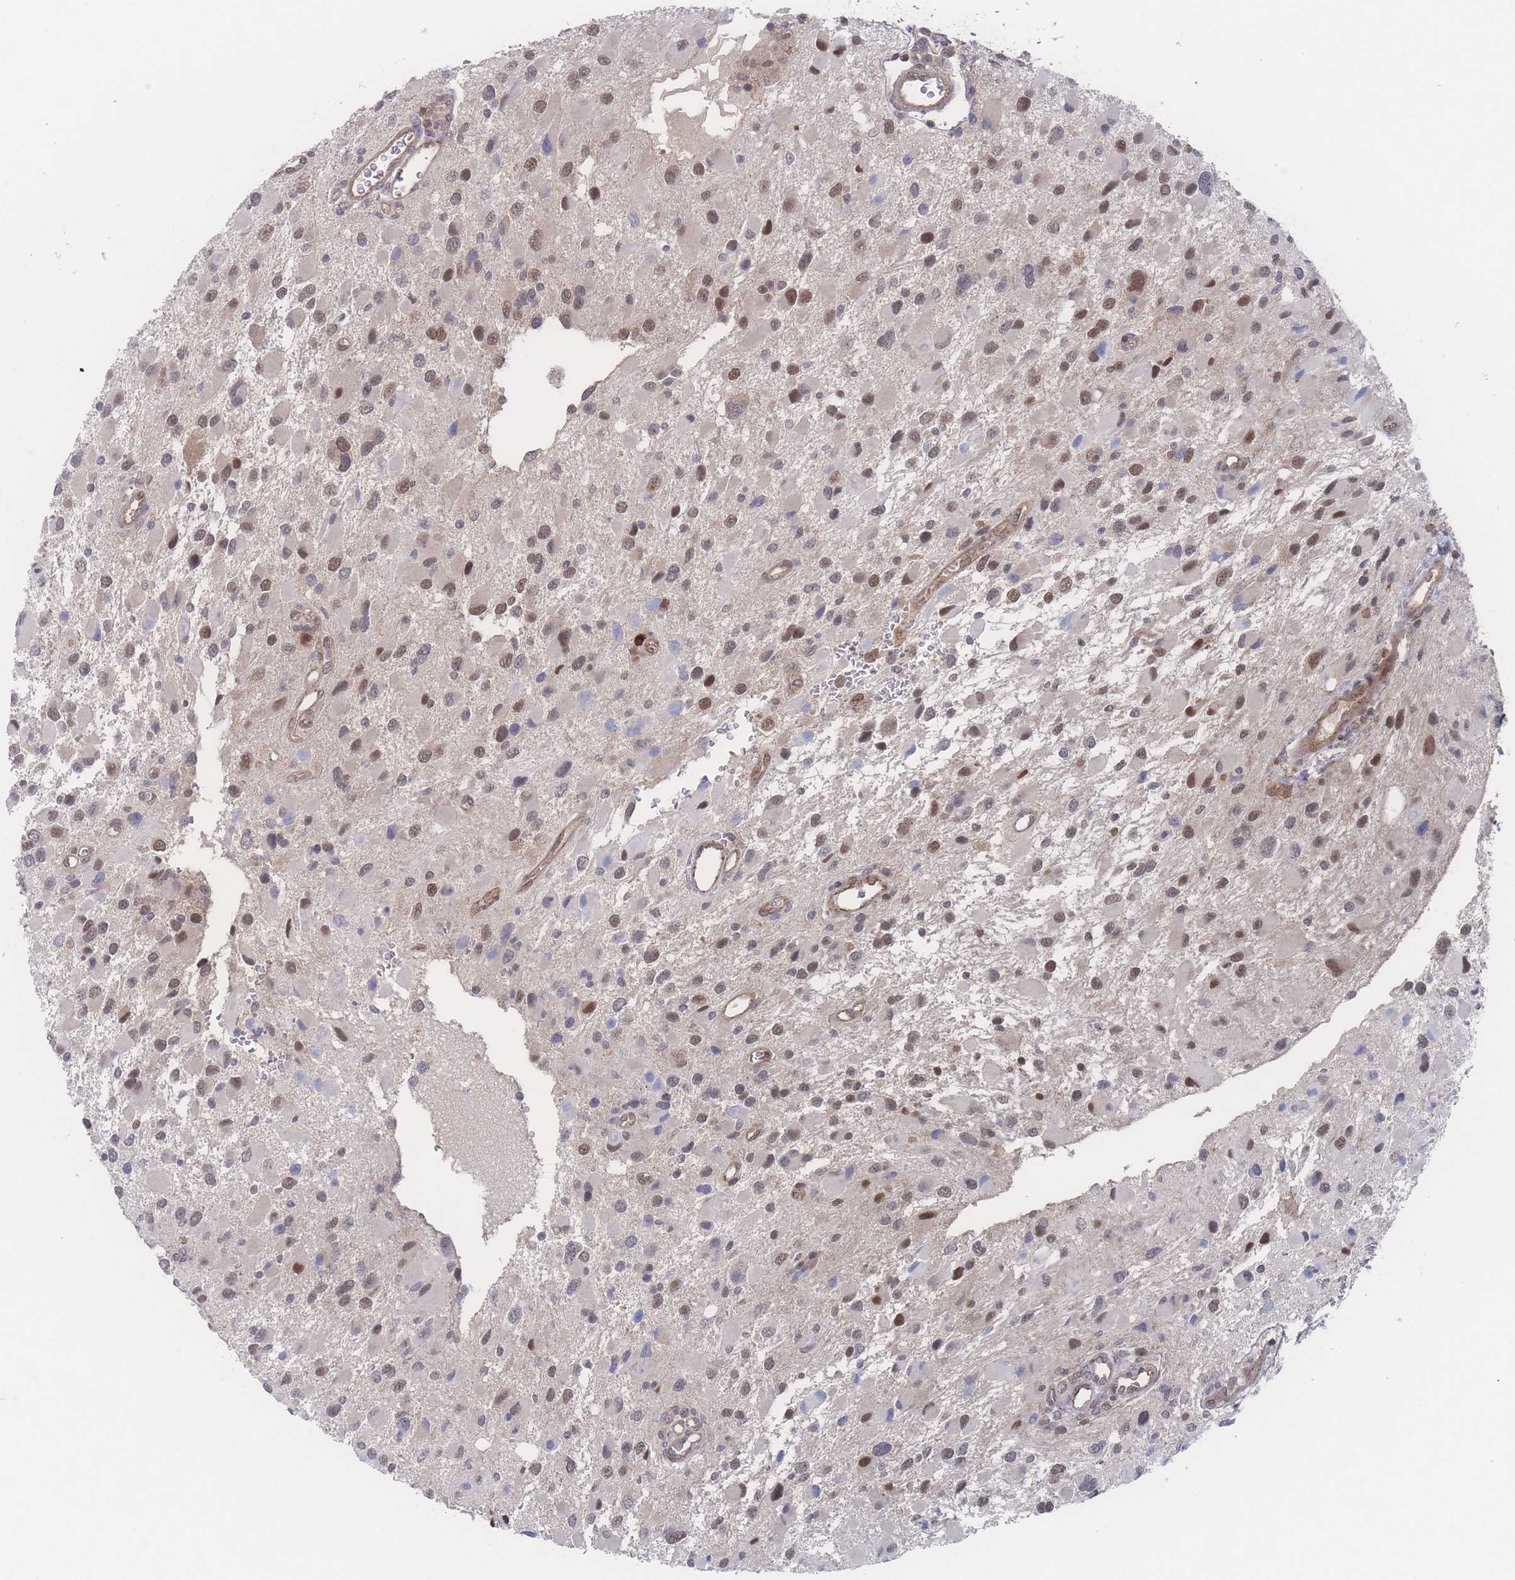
{"staining": {"intensity": "moderate", "quantity": "25%-75%", "location": "nuclear"}, "tissue": "glioma", "cell_type": "Tumor cells", "image_type": "cancer", "snomed": [{"axis": "morphology", "description": "Glioma, malignant, High grade"}, {"axis": "topography", "description": "Brain"}], "caption": "Glioma stained with a protein marker shows moderate staining in tumor cells.", "gene": "PSMA1", "patient": {"sex": "male", "age": 53}}